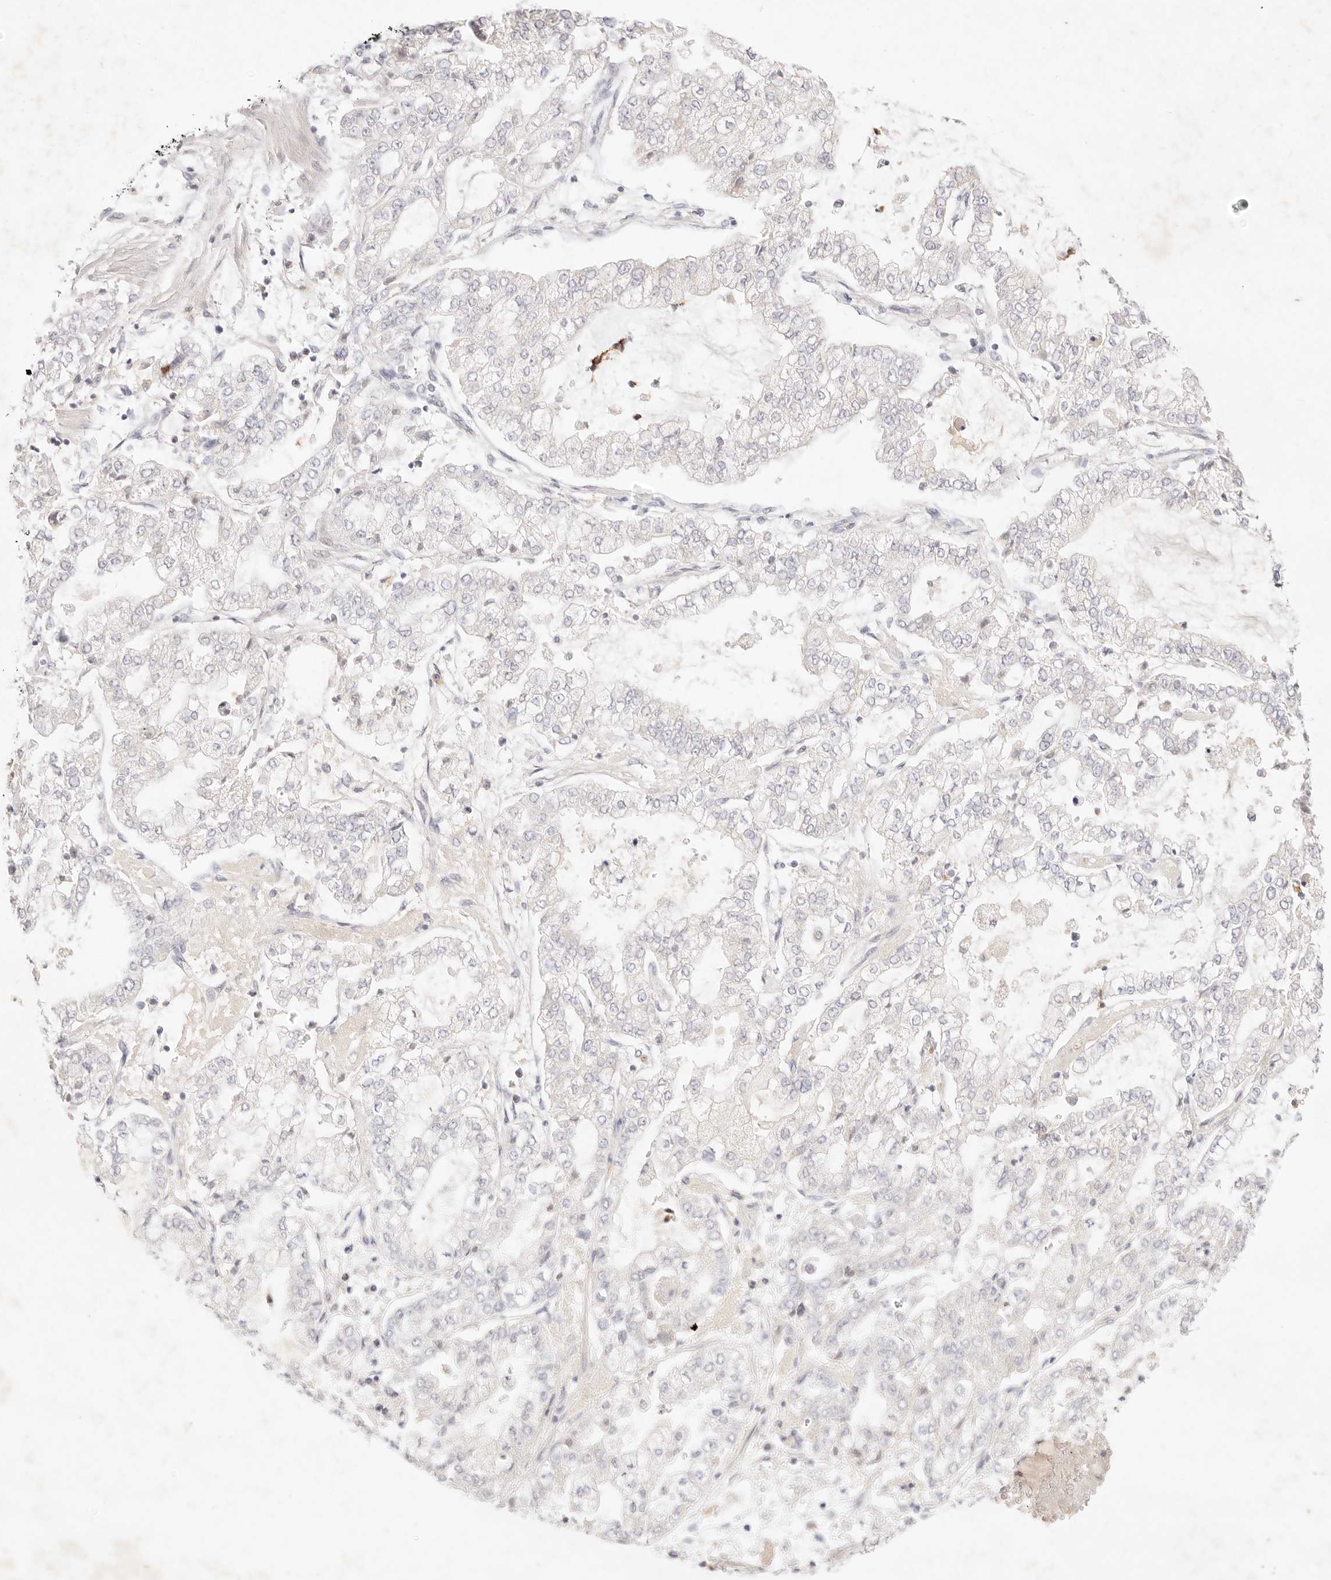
{"staining": {"intensity": "negative", "quantity": "none", "location": "none"}, "tissue": "stomach cancer", "cell_type": "Tumor cells", "image_type": "cancer", "snomed": [{"axis": "morphology", "description": "Adenocarcinoma, NOS"}, {"axis": "topography", "description": "Stomach"}], "caption": "High magnification brightfield microscopy of stomach cancer stained with DAB (3,3'-diaminobenzidine) (brown) and counterstained with hematoxylin (blue): tumor cells show no significant staining. (Brightfield microscopy of DAB immunohistochemistry at high magnification).", "gene": "GPR84", "patient": {"sex": "male", "age": 76}}